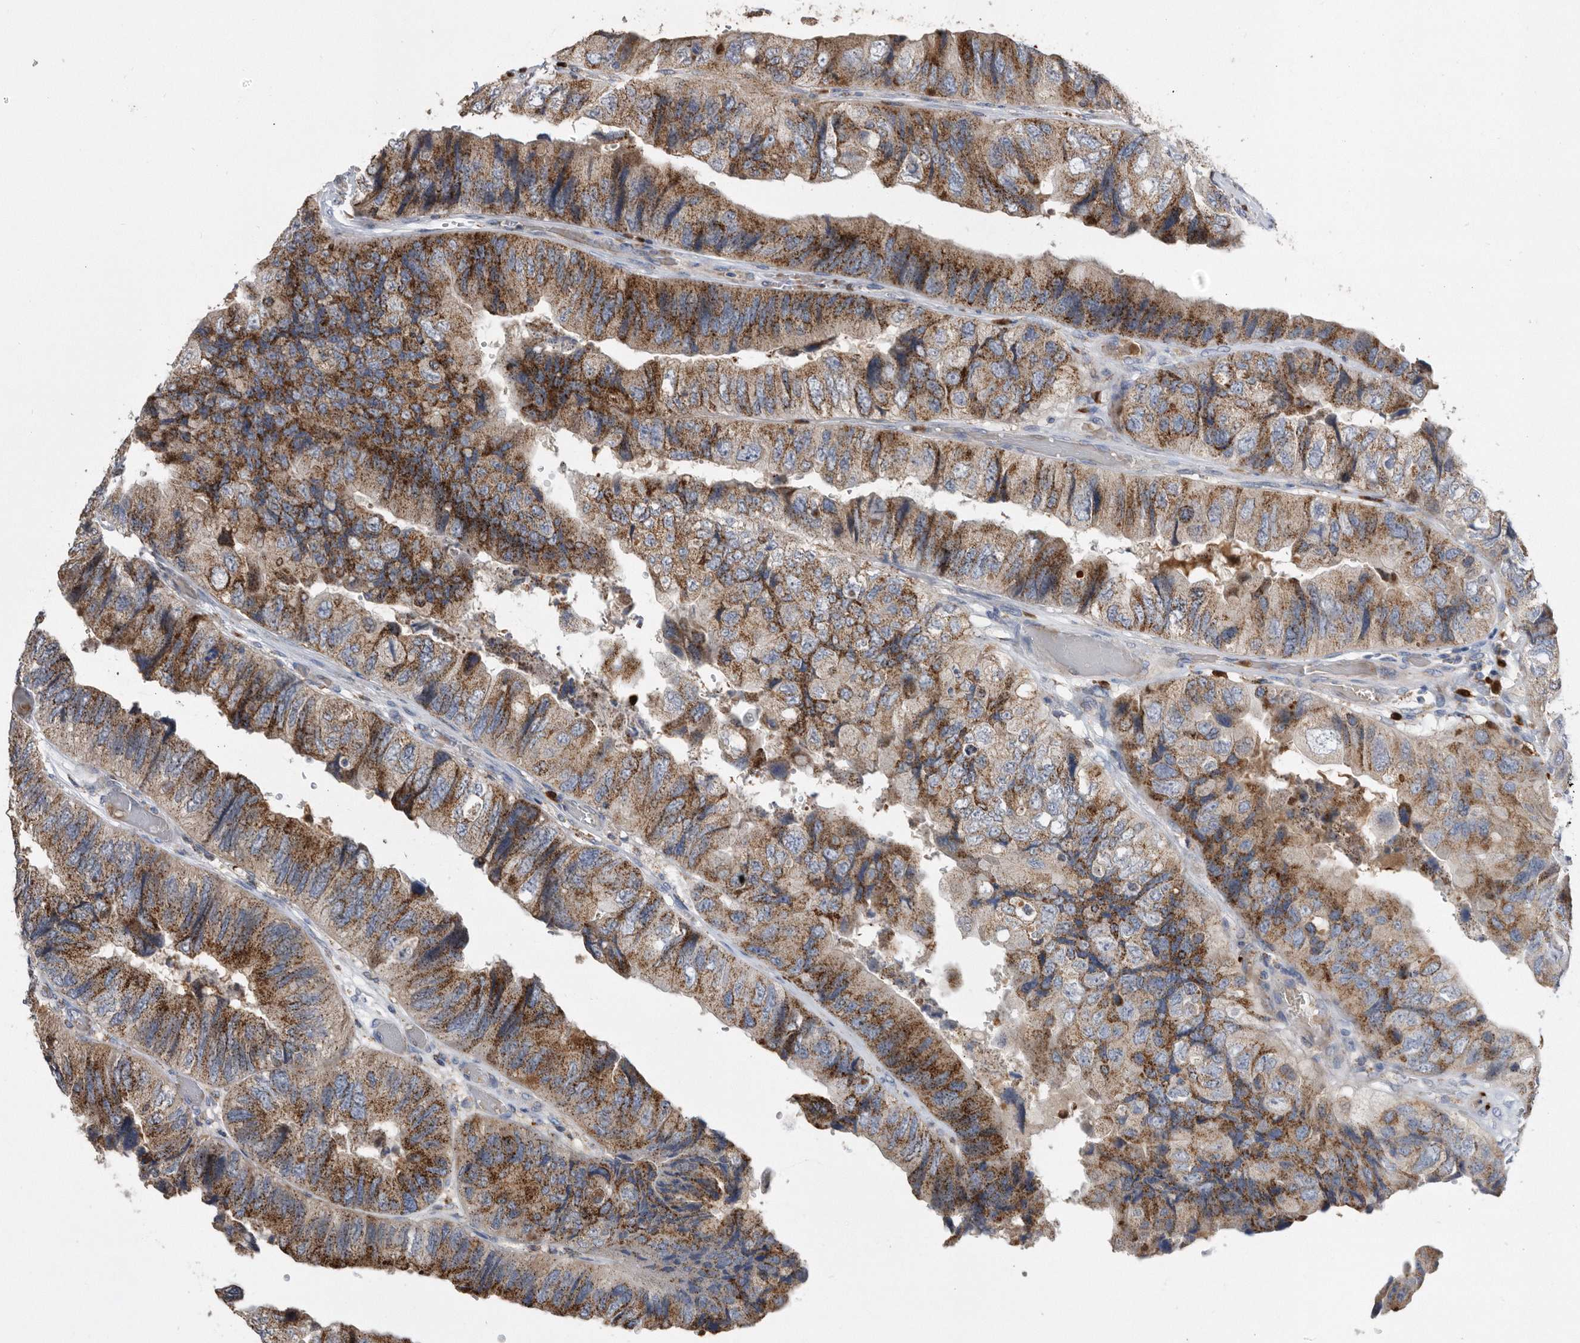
{"staining": {"intensity": "moderate", "quantity": ">75%", "location": "cytoplasmic/membranous"}, "tissue": "colorectal cancer", "cell_type": "Tumor cells", "image_type": "cancer", "snomed": [{"axis": "morphology", "description": "Adenocarcinoma, NOS"}, {"axis": "topography", "description": "Rectum"}], "caption": "Immunohistochemical staining of colorectal cancer (adenocarcinoma) displays medium levels of moderate cytoplasmic/membranous protein positivity in approximately >75% of tumor cells. The staining is performed using DAB (3,3'-diaminobenzidine) brown chromogen to label protein expression. The nuclei are counter-stained blue using hematoxylin.", "gene": "CRISPLD2", "patient": {"sex": "male", "age": 63}}